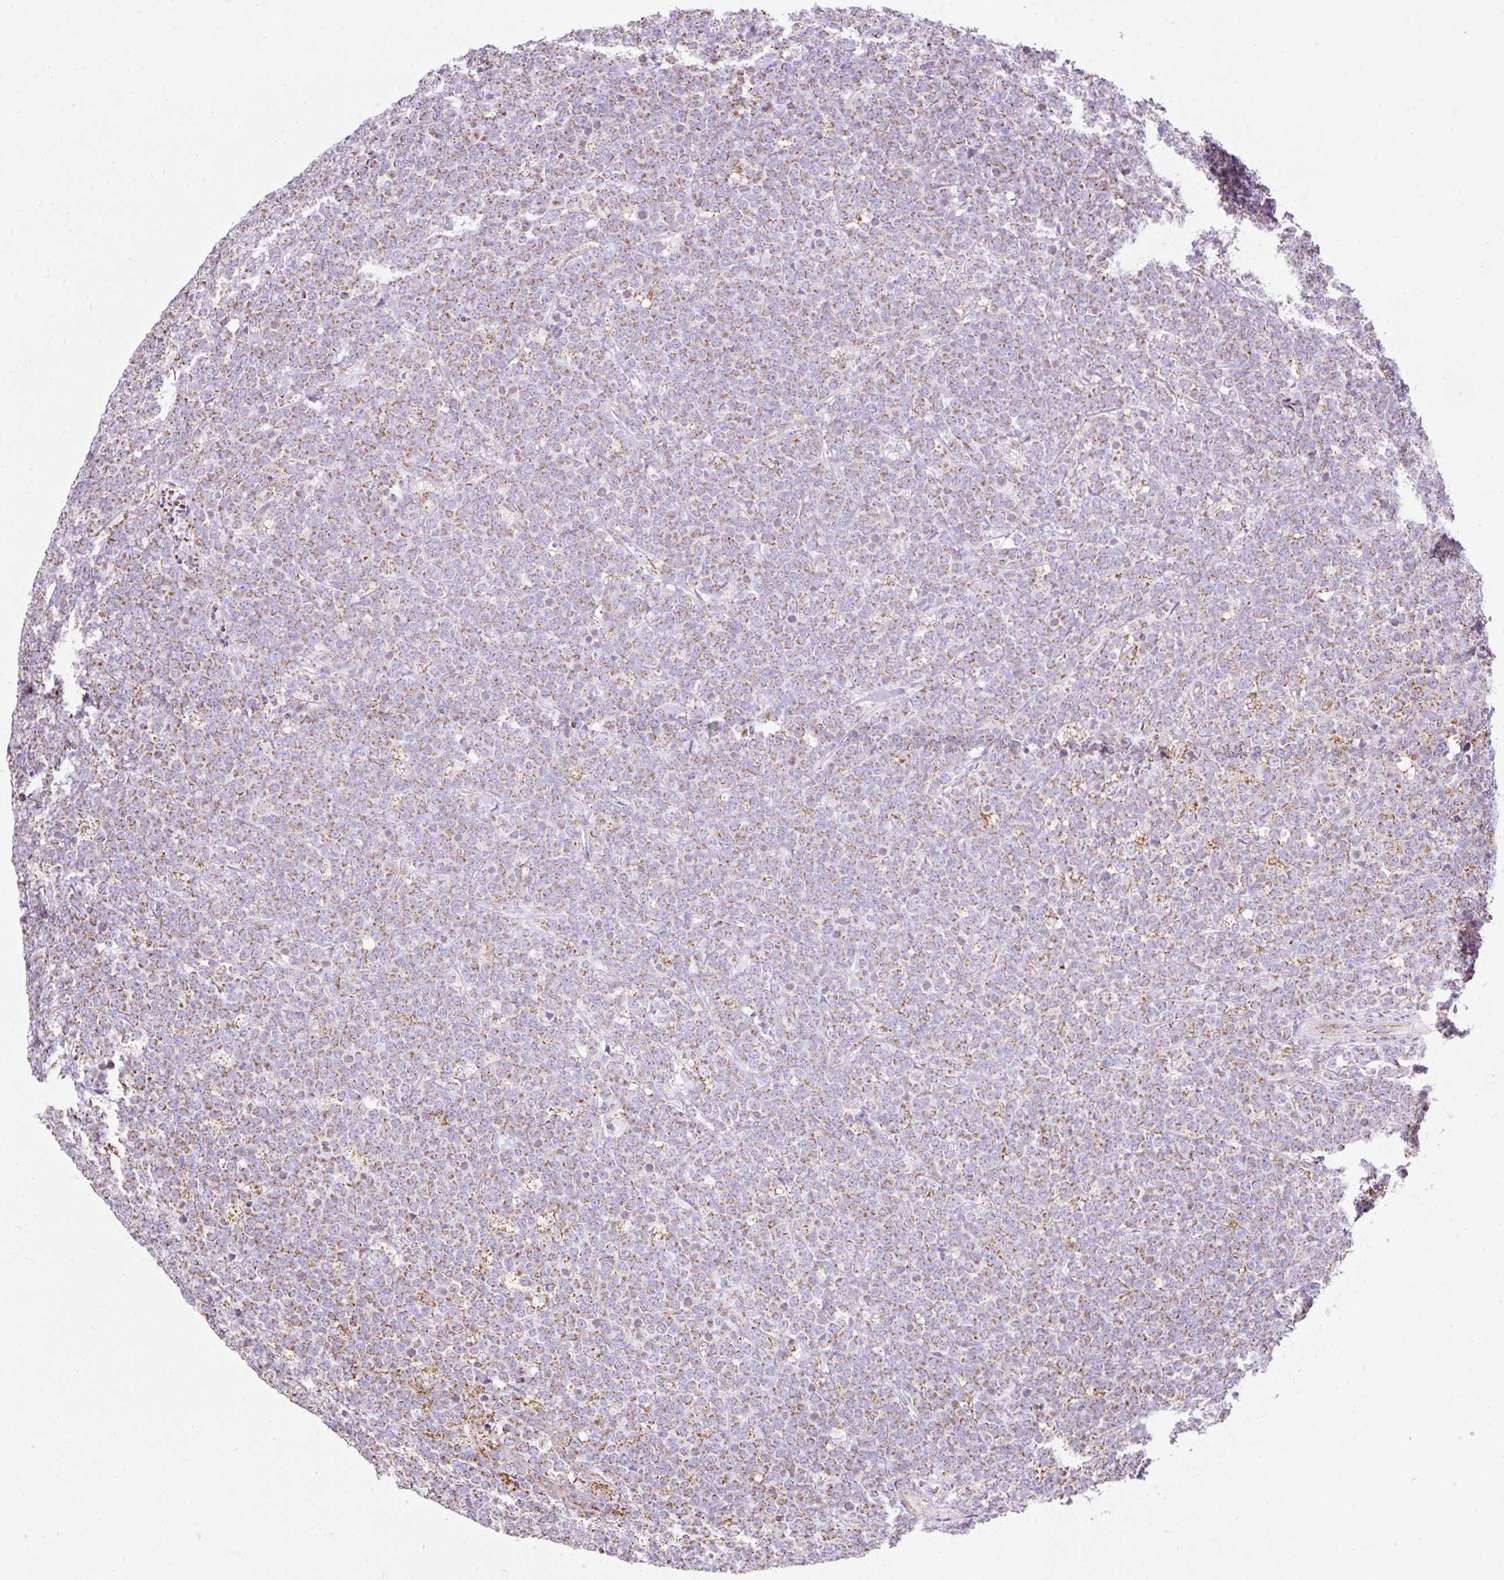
{"staining": {"intensity": "moderate", "quantity": ">75%", "location": "cytoplasmic/membranous"}, "tissue": "lymphoma", "cell_type": "Tumor cells", "image_type": "cancer", "snomed": [{"axis": "morphology", "description": "Malignant lymphoma, non-Hodgkin's type, High grade"}, {"axis": "topography", "description": "Small intestine"}, {"axis": "topography", "description": "Colon"}], "caption": "Lymphoma stained for a protein (brown) demonstrates moderate cytoplasmic/membranous positive staining in about >75% of tumor cells.", "gene": "DAAM2", "patient": {"sex": "male", "age": 8}}